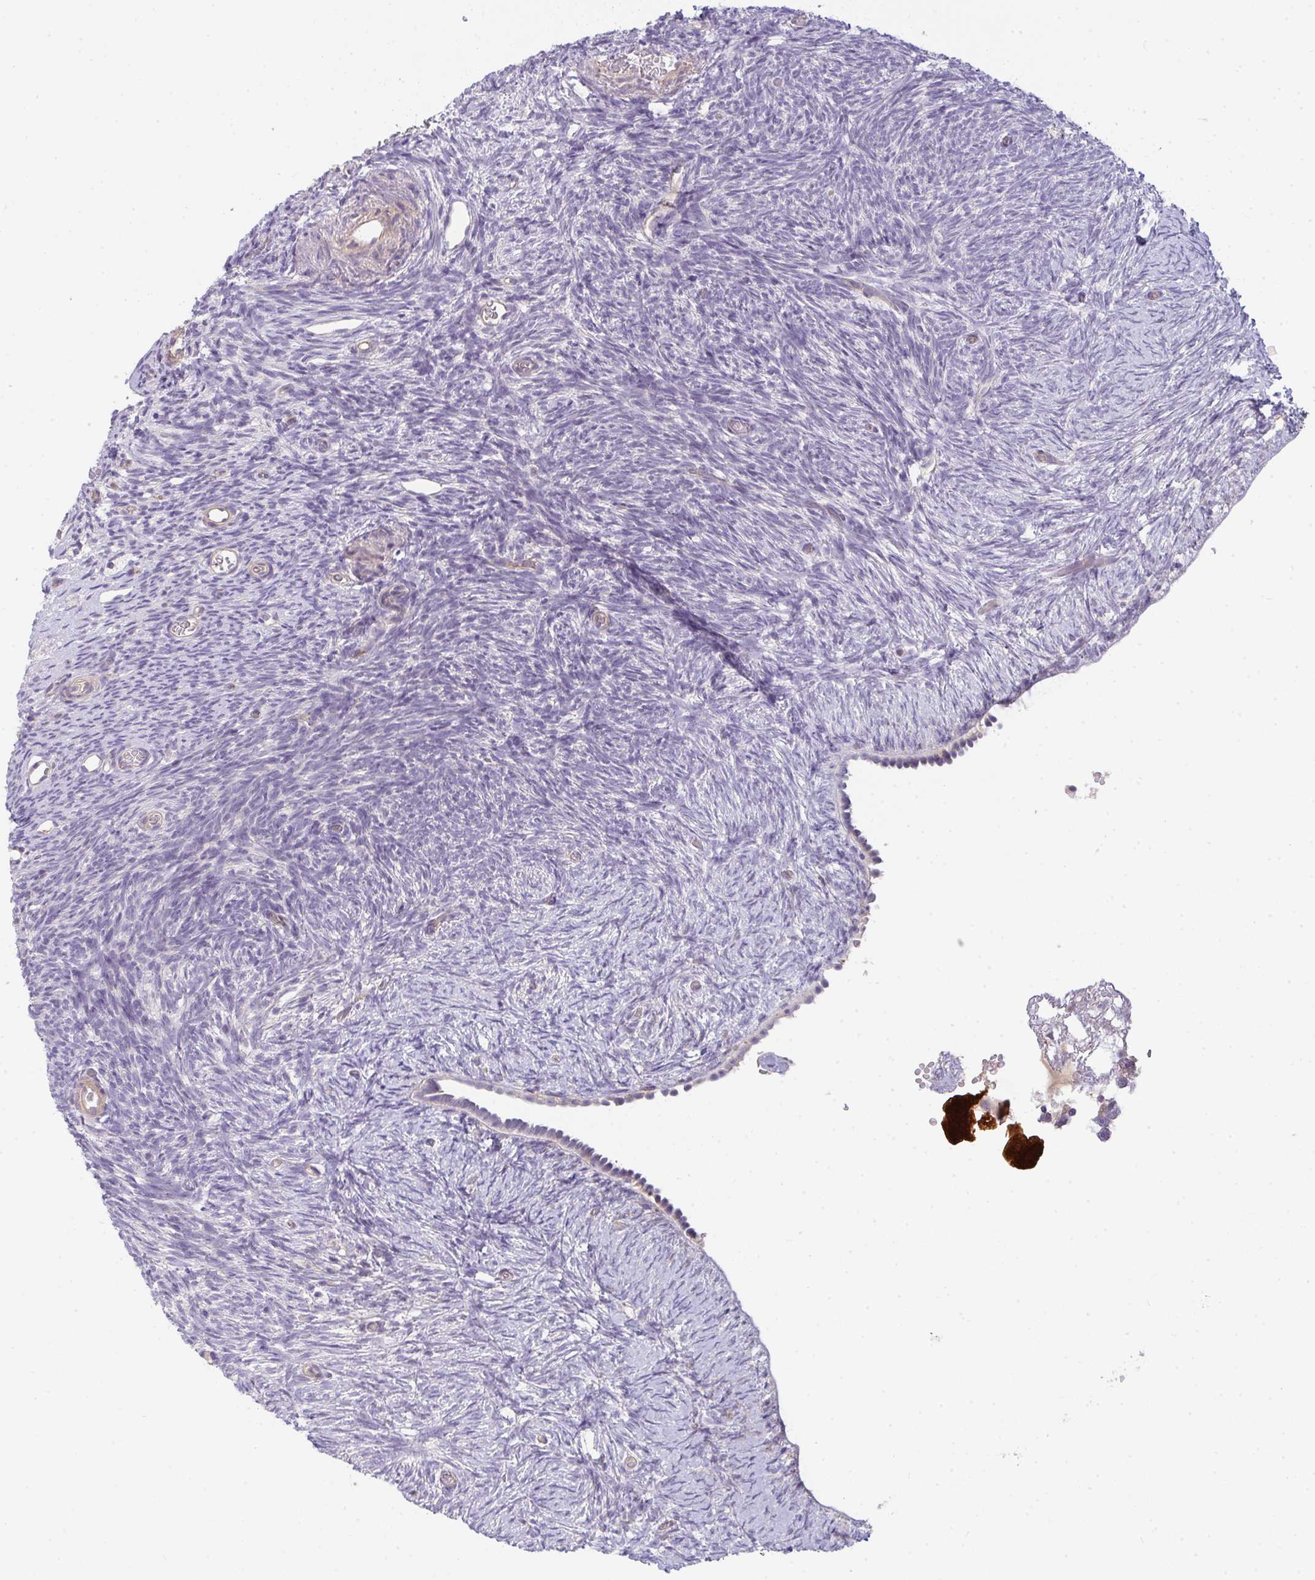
{"staining": {"intensity": "weak", "quantity": ">75%", "location": "cytoplasmic/membranous"}, "tissue": "ovary", "cell_type": "Follicle cells", "image_type": "normal", "snomed": [{"axis": "morphology", "description": "Normal tissue, NOS"}, {"axis": "topography", "description": "Ovary"}], "caption": "High-power microscopy captured an immunohistochemistry (IHC) micrograph of unremarkable ovary, revealing weak cytoplasmic/membranous expression in about >75% of follicle cells. (DAB = brown stain, brightfield microscopy at high magnification).", "gene": "FILIP1", "patient": {"sex": "female", "age": 39}}